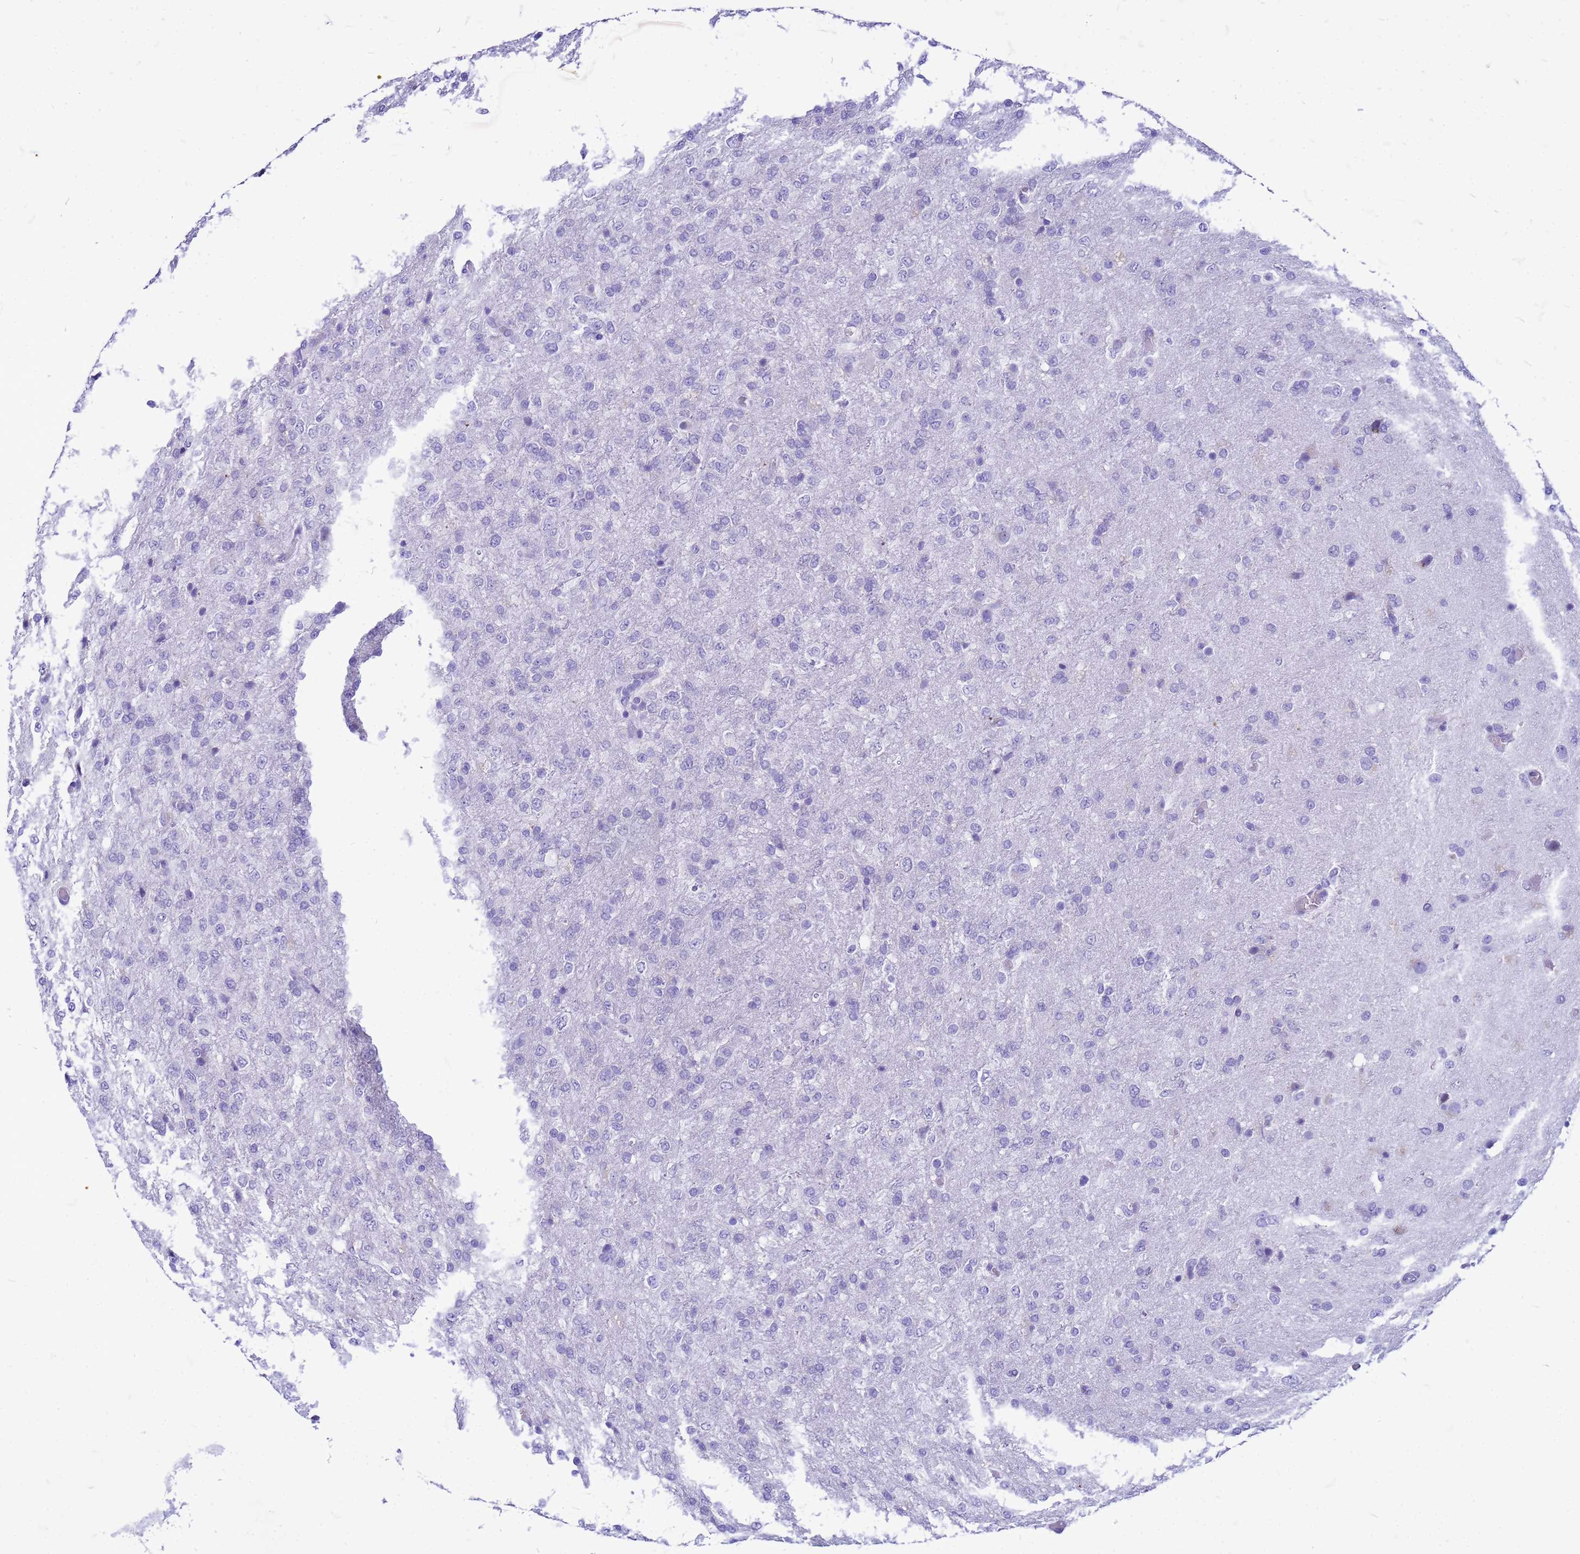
{"staining": {"intensity": "negative", "quantity": "none", "location": "none"}, "tissue": "glioma", "cell_type": "Tumor cells", "image_type": "cancer", "snomed": [{"axis": "morphology", "description": "Glioma, malignant, High grade"}, {"axis": "topography", "description": "Brain"}], "caption": "A micrograph of human malignant glioma (high-grade) is negative for staining in tumor cells.", "gene": "CFAP100", "patient": {"sex": "female", "age": 74}}